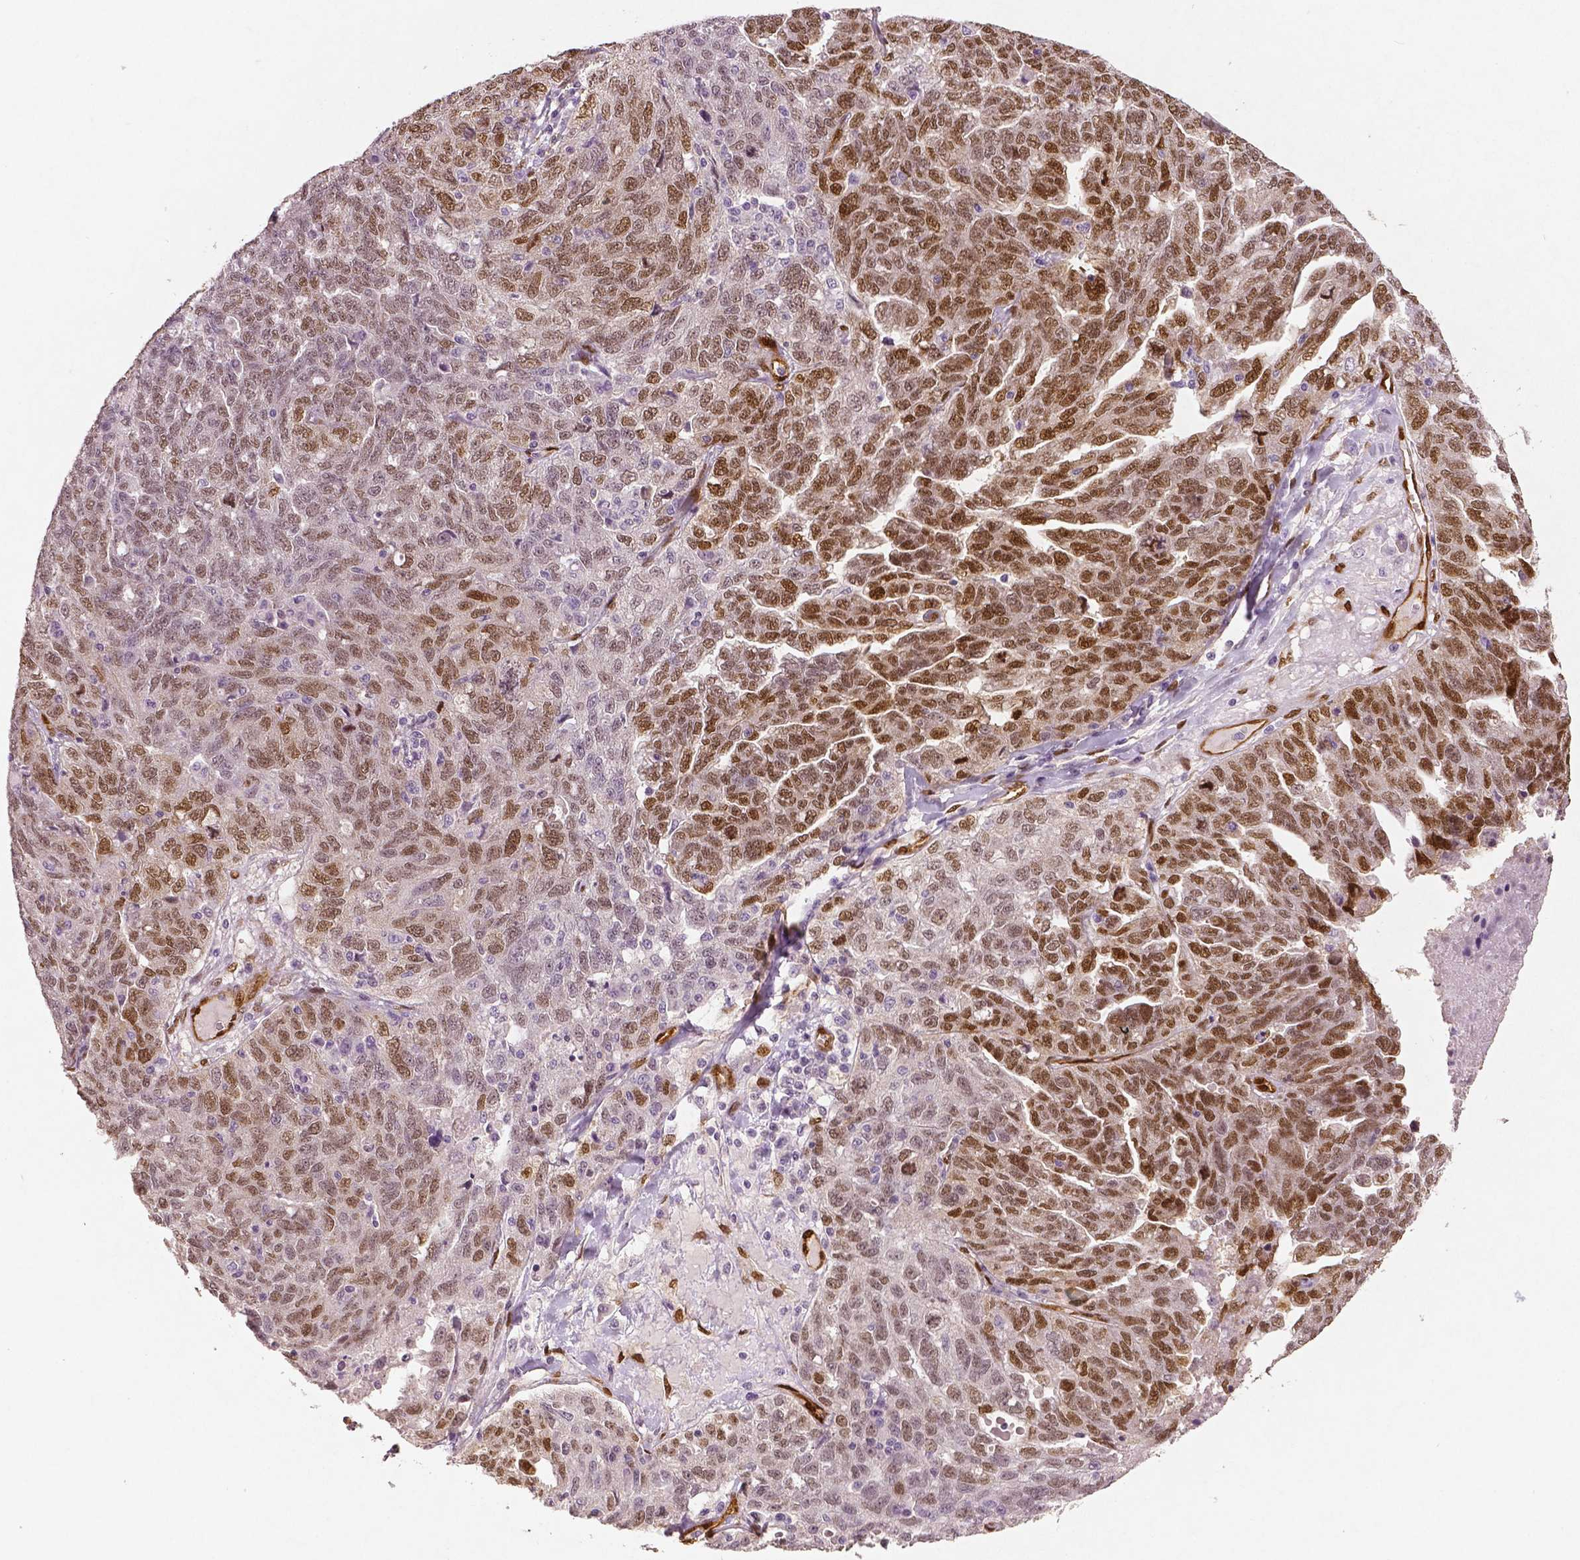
{"staining": {"intensity": "moderate", "quantity": ">75%", "location": "cytoplasmic/membranous,nuclear"}, "tissue": "ovarian cancer", "cell_type": "Tumor cells", "image_type": "cancer", "snomed": [{"axis": "morphology", "description": "Cystadenocarcinoma, serous, NOS"}, {"axis": "topography", "description": "Ovary"}], "caption": "This photomicrograph reveals IHC staining of human ovarian serous cystadenocarcinoma, with medium moderate cytoplasmic/membranous and nuclear expression in about >75% of tumor cells.", "gene": "WWTR1", "patient": {"sex": "female", "age": 71}}